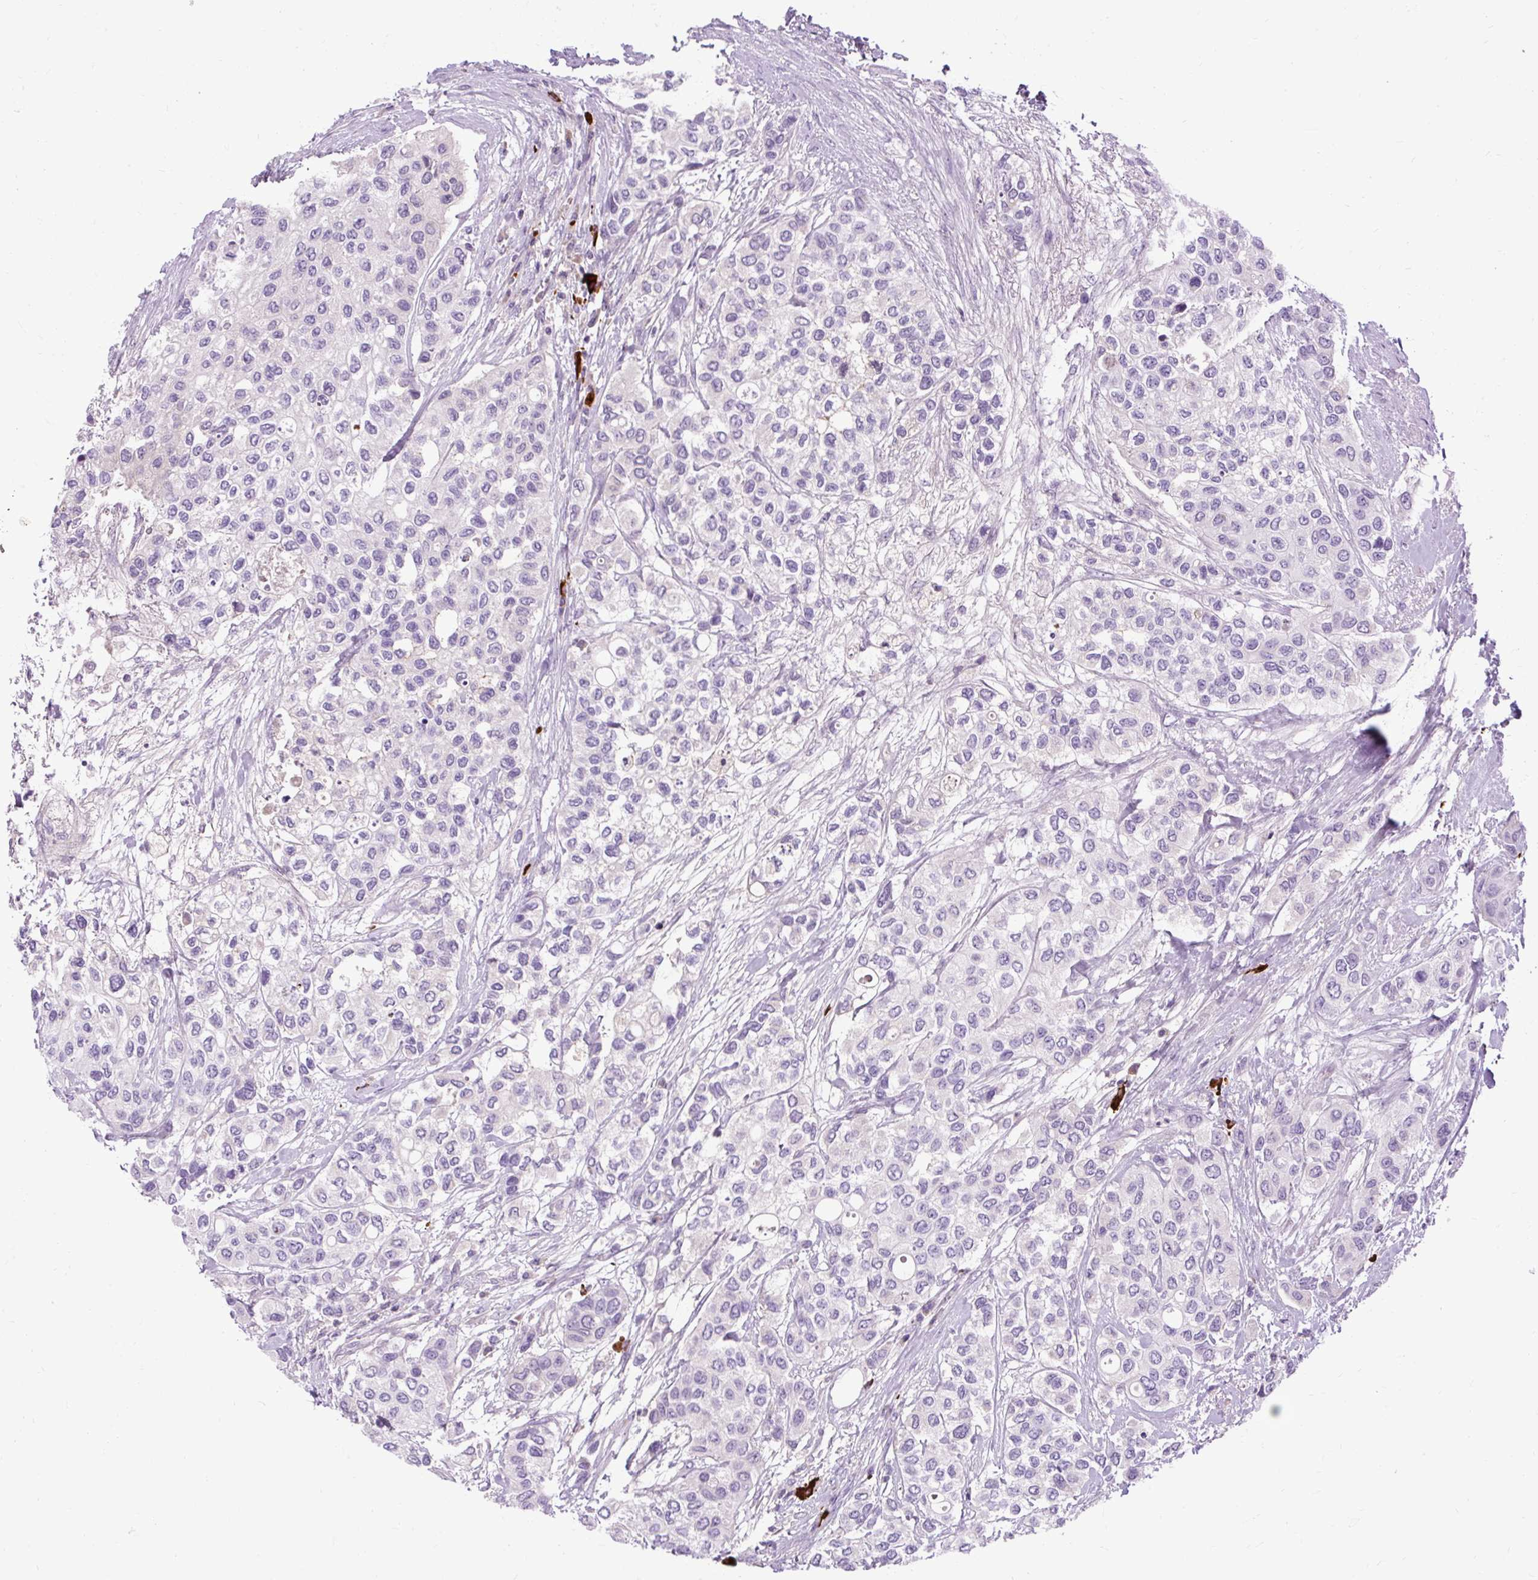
{"staining": {"intensity": "negative", "quantity": "none", "location": "none"}, "tissue": "urothelial cancer", "cell_type": "Tumor cells", "image_type": "cancer", "snomed": [{"axis": "morphology", "description": "Normal tissue, NOS"}, {"axis": "morphology", "description": "Urothelial carcinoma, High grade"}, {"axis": "topography", "description": "Vascular tissue"}, {"axis": "topography", "description": "Urinary bladder"}], "caption": "High magnification brightfield microscopy of urothelial carcinoma (high-grade) stained with DAB (3,3'-diaminobenzidine) (brown) and counterstained with hematoxylin (blue): tumor cells show no significant positivity.", "gene": "ARRDC2", "patient": {"sex": "female", "age": 56}}